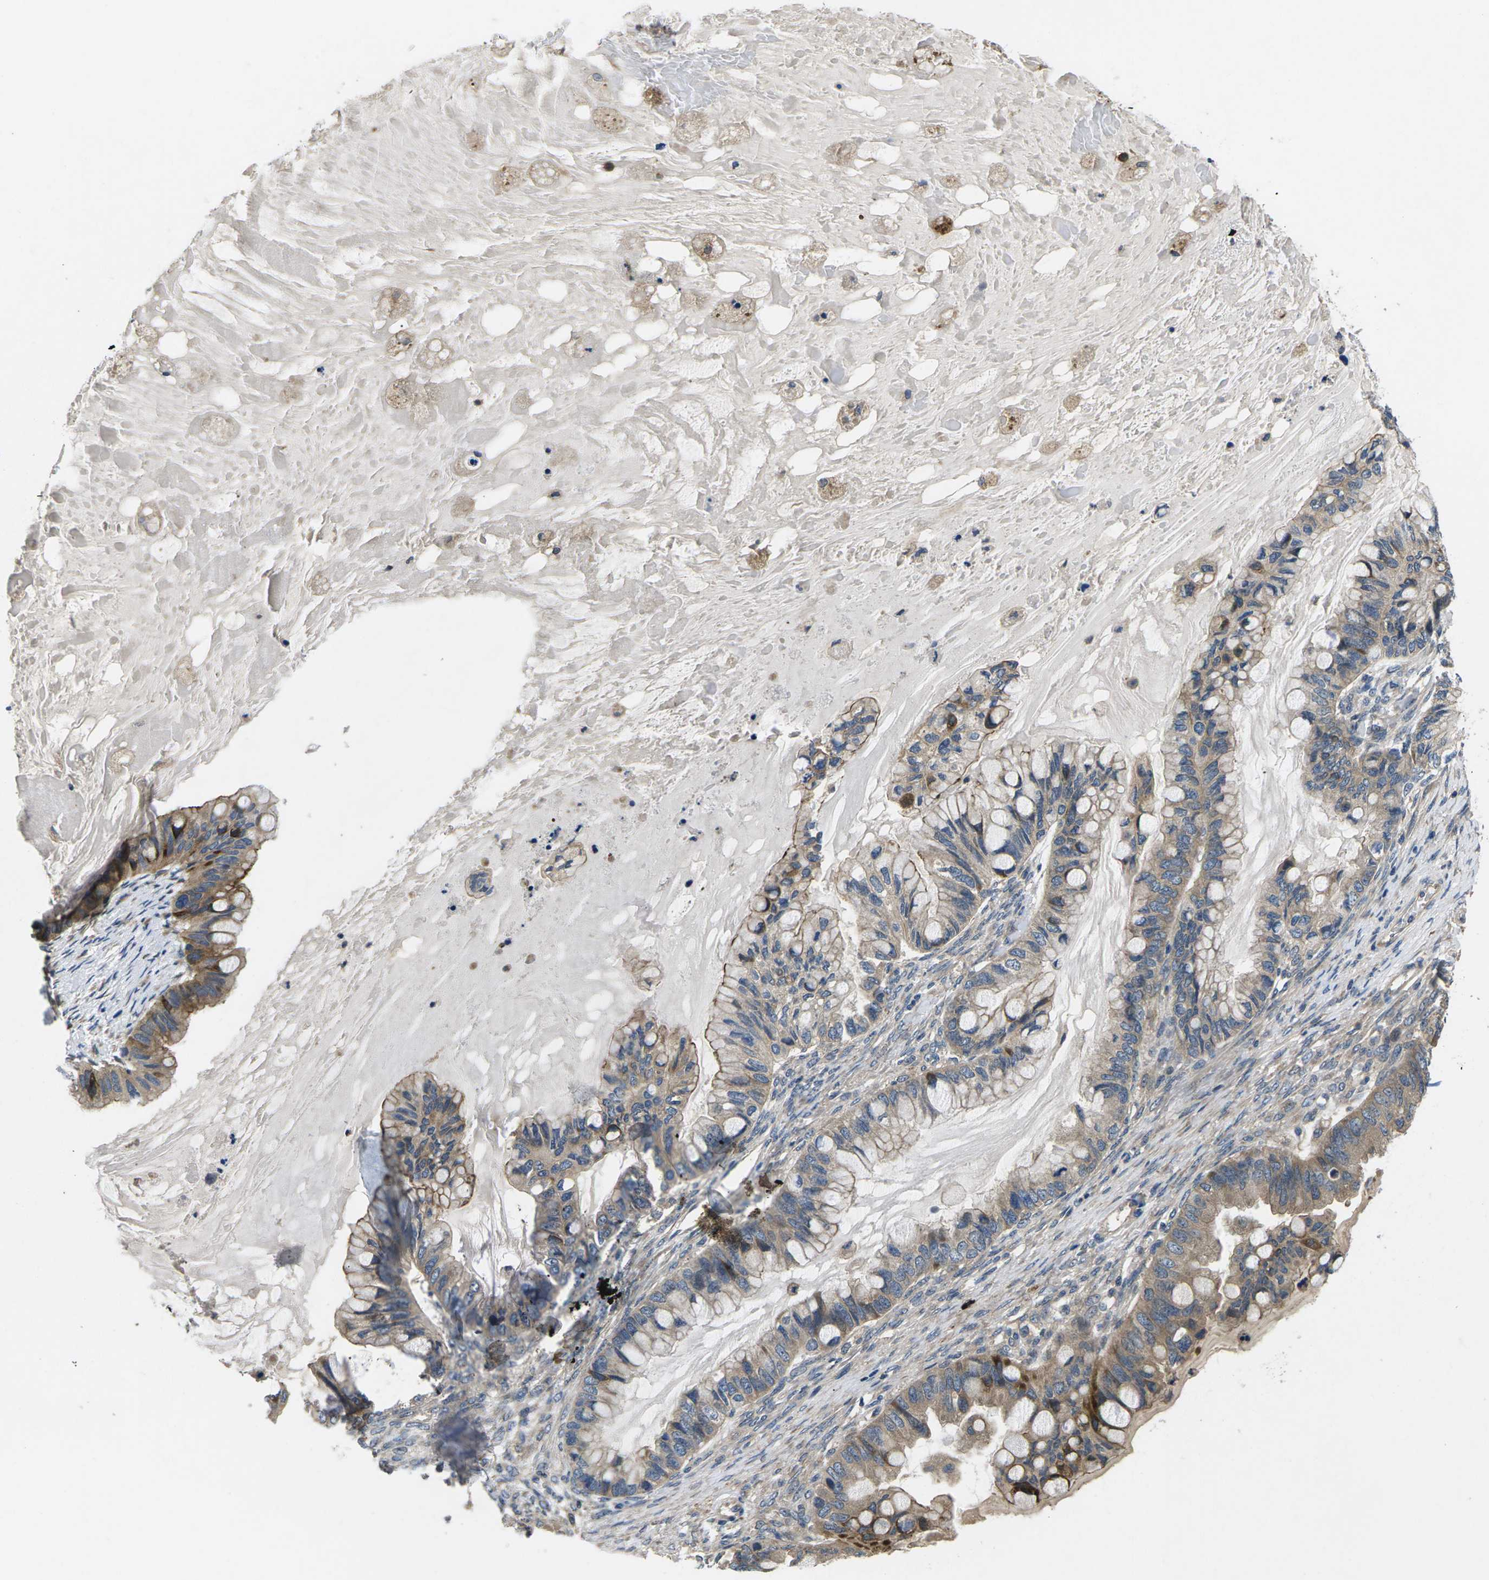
{"staining": {"intensity": "moderate", "quantity": "25%-75%", "location": "cytoplasmic/membranous"}, "tissue": "ovarian cancer", "cell_type": "Tumor cells", "image_type": "cancer", "snomed": [{"axis": "morphology", "description": "Cystadenocarcinoma, mucinous, NOS"}, {"axis": "topography", "description": "Ovary"}], "caption": "DAB (3,3'-diaminobenzidine) immunohistochemical staining of human ovarian cancer (mucinous cystadenocarcinoma) exhibits moderate cytoplasmic/membranous protein positivity in about 25%-75% of tumor cells. (brown staining indicates protein expression, while blue staining denotes nuclei).", "gene": "PLCE1", "patient": {"sex": "female", "age": 80}}